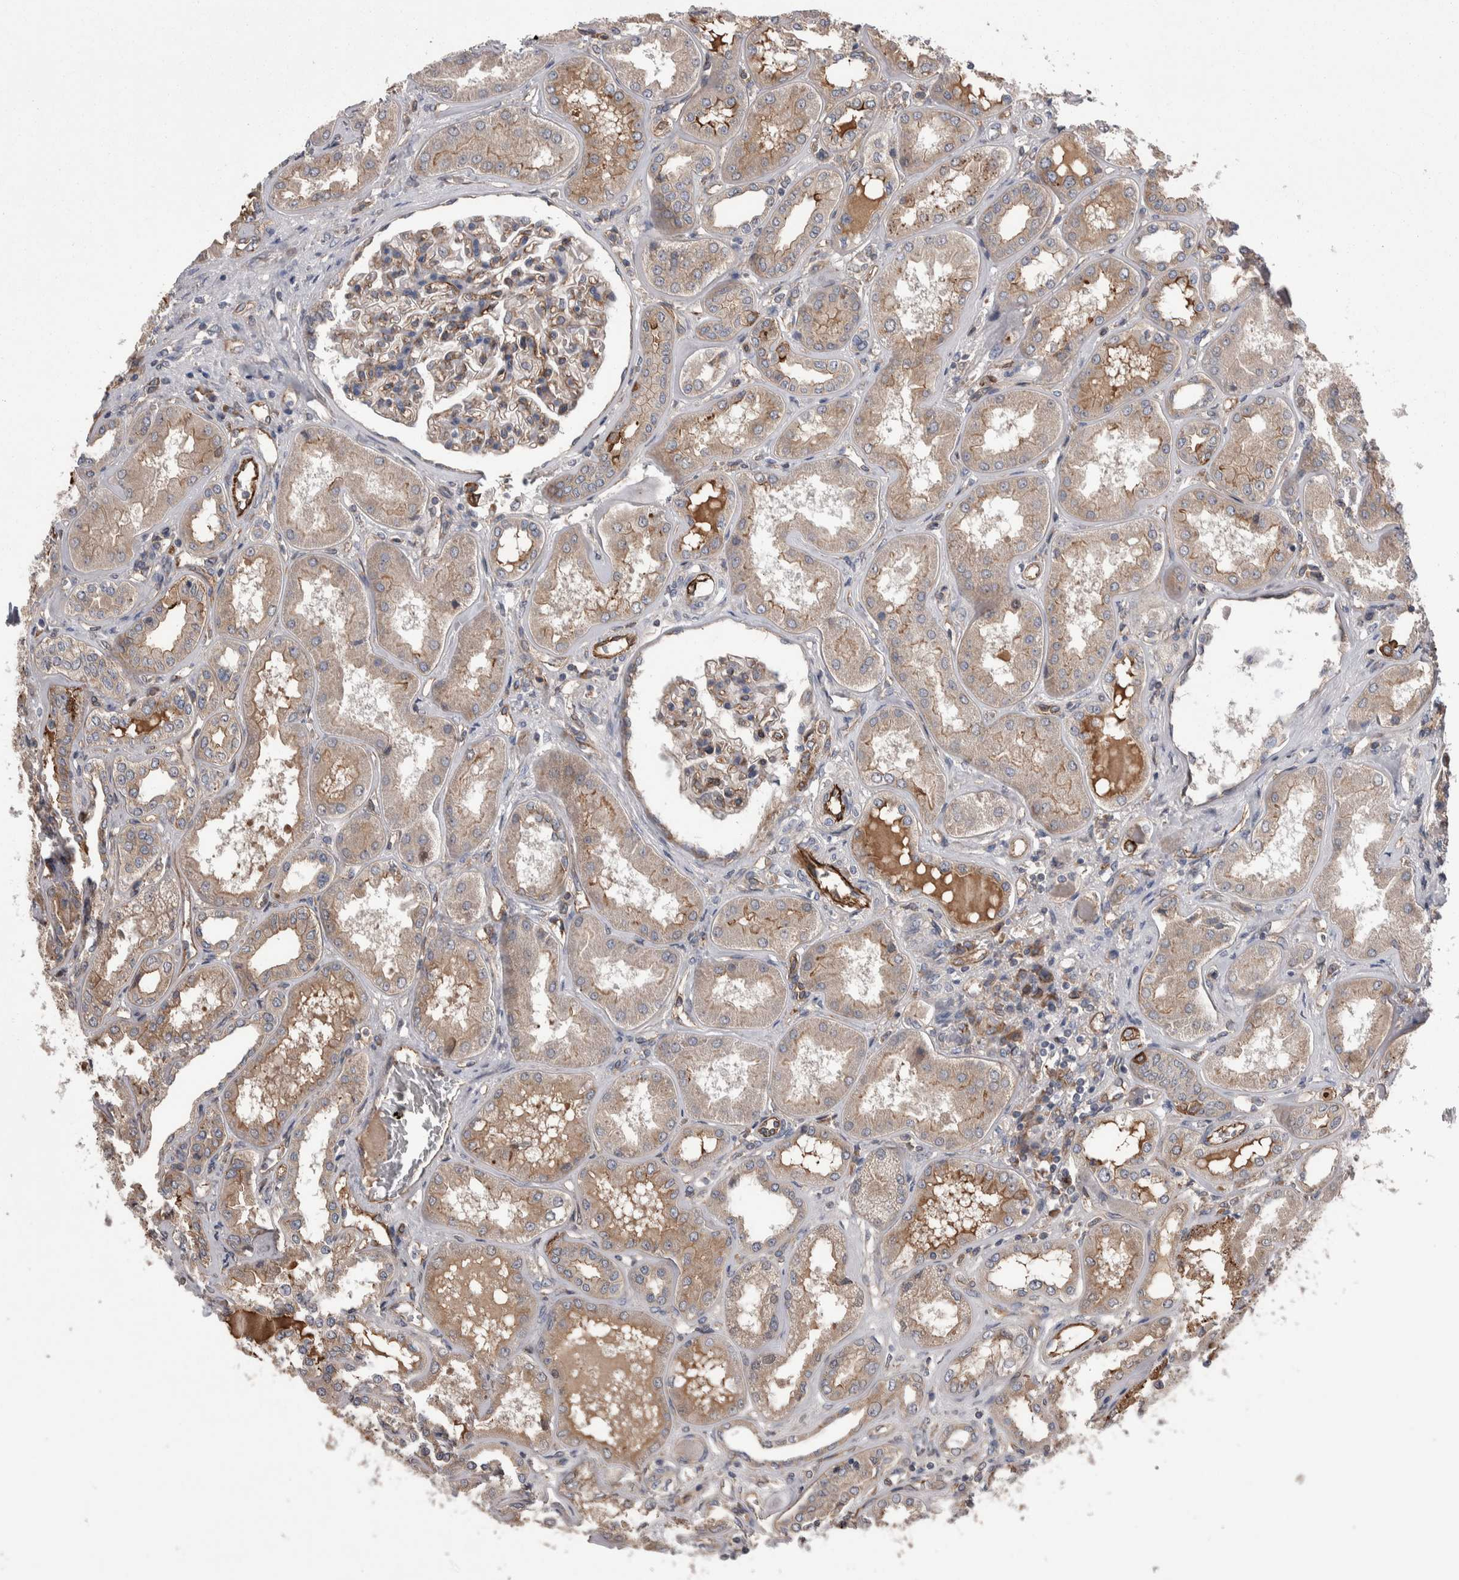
{"staining": {"intensity": "moderate", "quantity": "<25%", "location": "cytoplasmic/membranous"}, "tissue": "kidney", "cell_type": "Cells in glomeruli", "image_type": "normal", "snomed": [{"axis": "morphology", "description": "Normal tissue, NOS"}, {"axis": "topography", "description": "Kidney"}], "caption": "Moderate cytoplasmic/membranous positivity is identified in about <25% of cells in glomeruli in unremarkable kidney.", "gene": "LIMA1", "patient": {"sex": "female", "age": 56}}